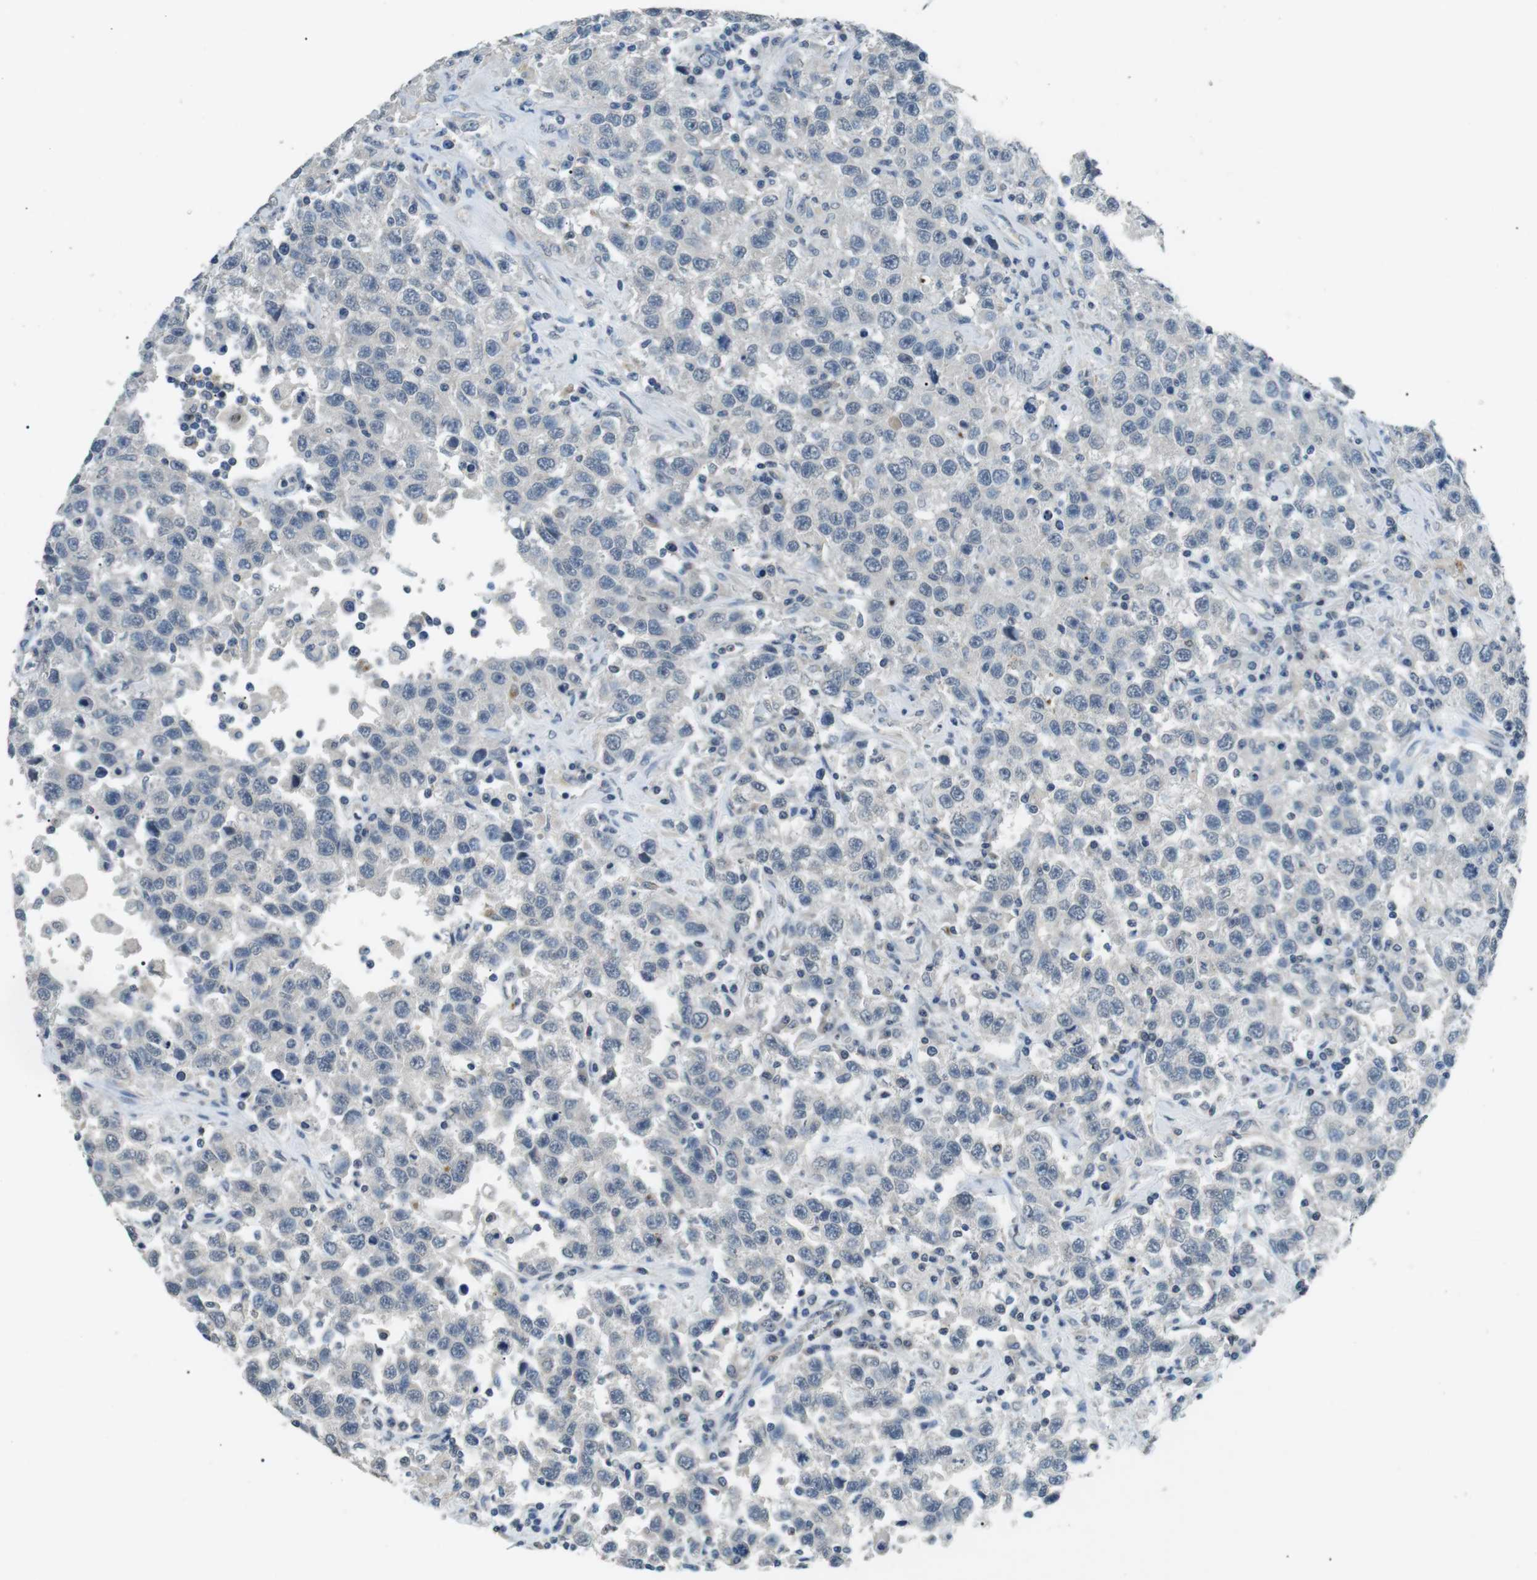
{"staining": {"intensity": "negative", "quantity": "none", "location": "none"}, "tissue": "testis cancer", "cell_type": "Tumor cells", "image_type": "cancer", "snomed": [{"axis": "morphology", "description": "Seminoma, NOS"}, {"axis": "topography", "description": "Testis"}], "caption": "Human testis cancer stained for a protein using immunohistochemistry displays no positivity in tumor cells.", "gene": "GZMM", "patient": {"sex": "male", "age": 41}}